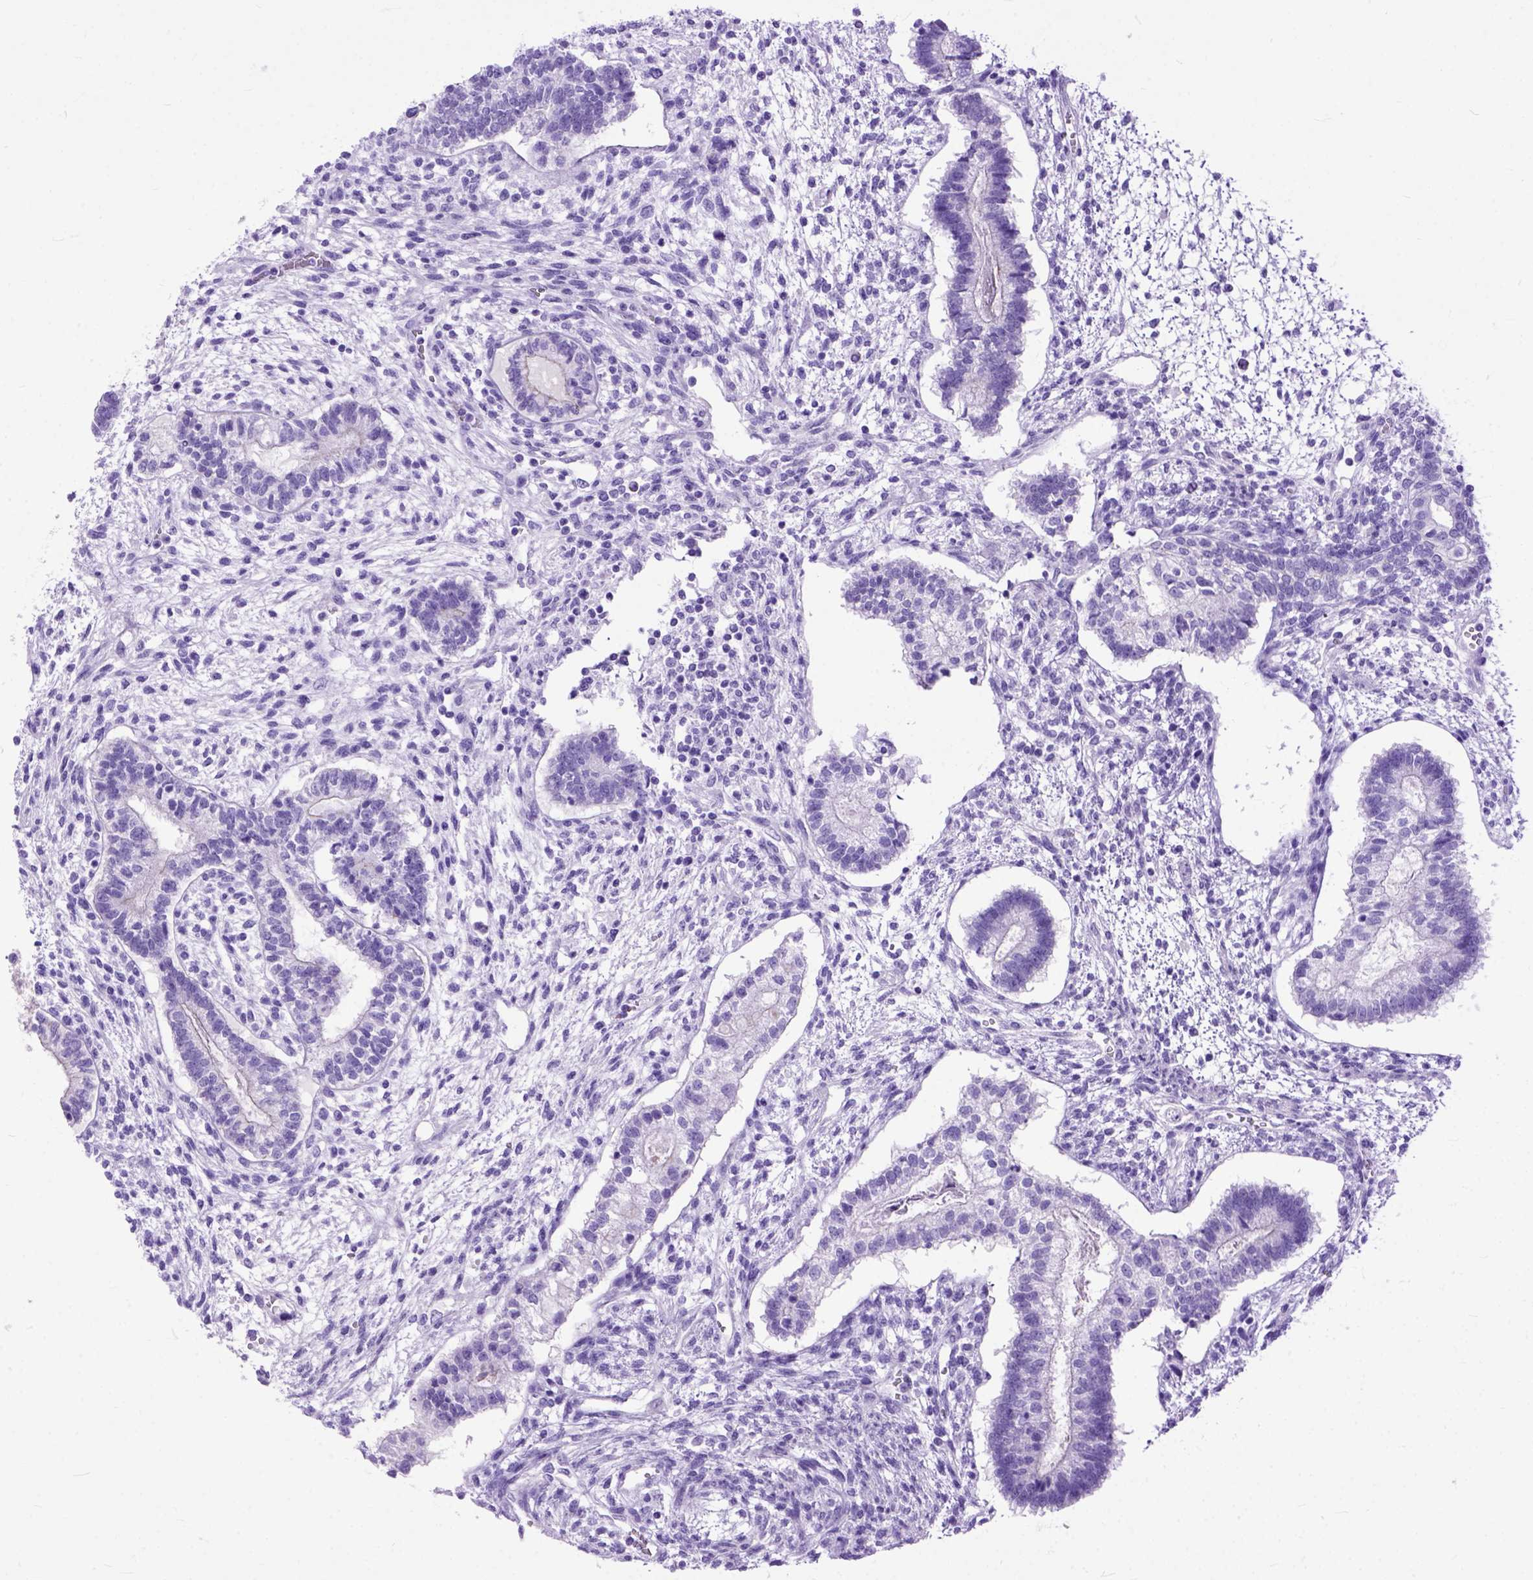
{"staining": {"intensity": "negative", "quantity": "none", "location": "none"}, "tissue": "testis cancer", "cell_type": "Tumor cells", "image_type": "cancer", "snomed": [{"axis": "morphology", "description": "Carcinoma, Embryonal, NOS"}, {"axis": "topography", "description": "Testis"}], "caption": "Immunohistochemistry (IHC) of testis embryonal carcinoma displays no positivity in tumor cells. Nuclei are stained in blue.", "gene": "GNGT1", "patient": {"sex": "male", "age": 37}}